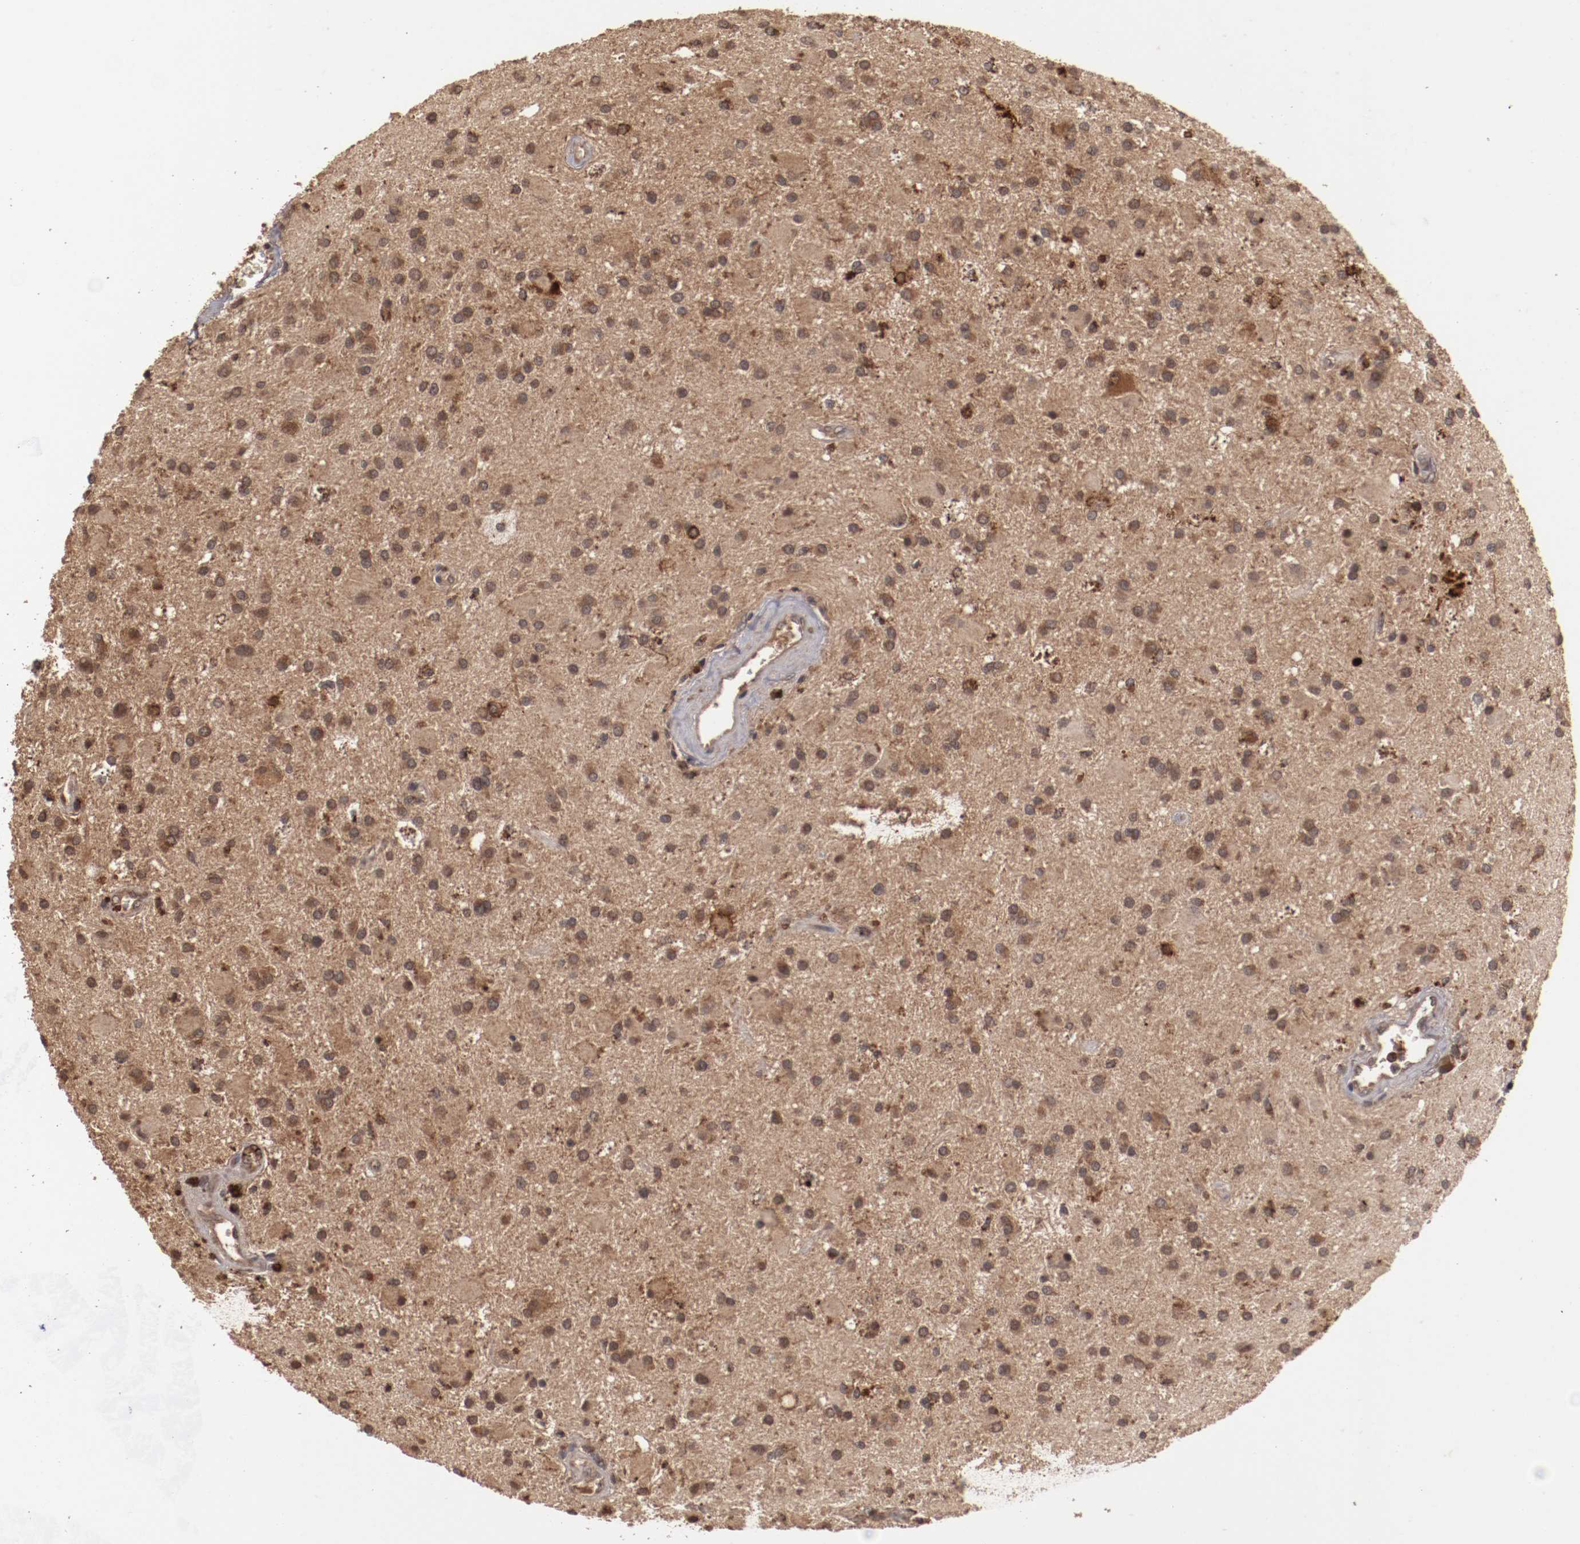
{"staining": {"intensity": "moderate", "quantity": ">75%", "location": "cytoplasmic/membranous,nuclear"}, "tissue": "glioma", "cell_type": "Tumor cells", "image_type": "cancer", "snomed": [{"axis": "morphology", "description": "Glioma, malignant, Low grade"}, {"axis": "topography", "description": "Brain"}], "caption": "A brown stain highlights moderate cytoplasmic/membranous and nuclear positivity of a protein in glioma tumor cells.", "gene": "TENM1", "patient": {"sex": "male", "age": 58}}